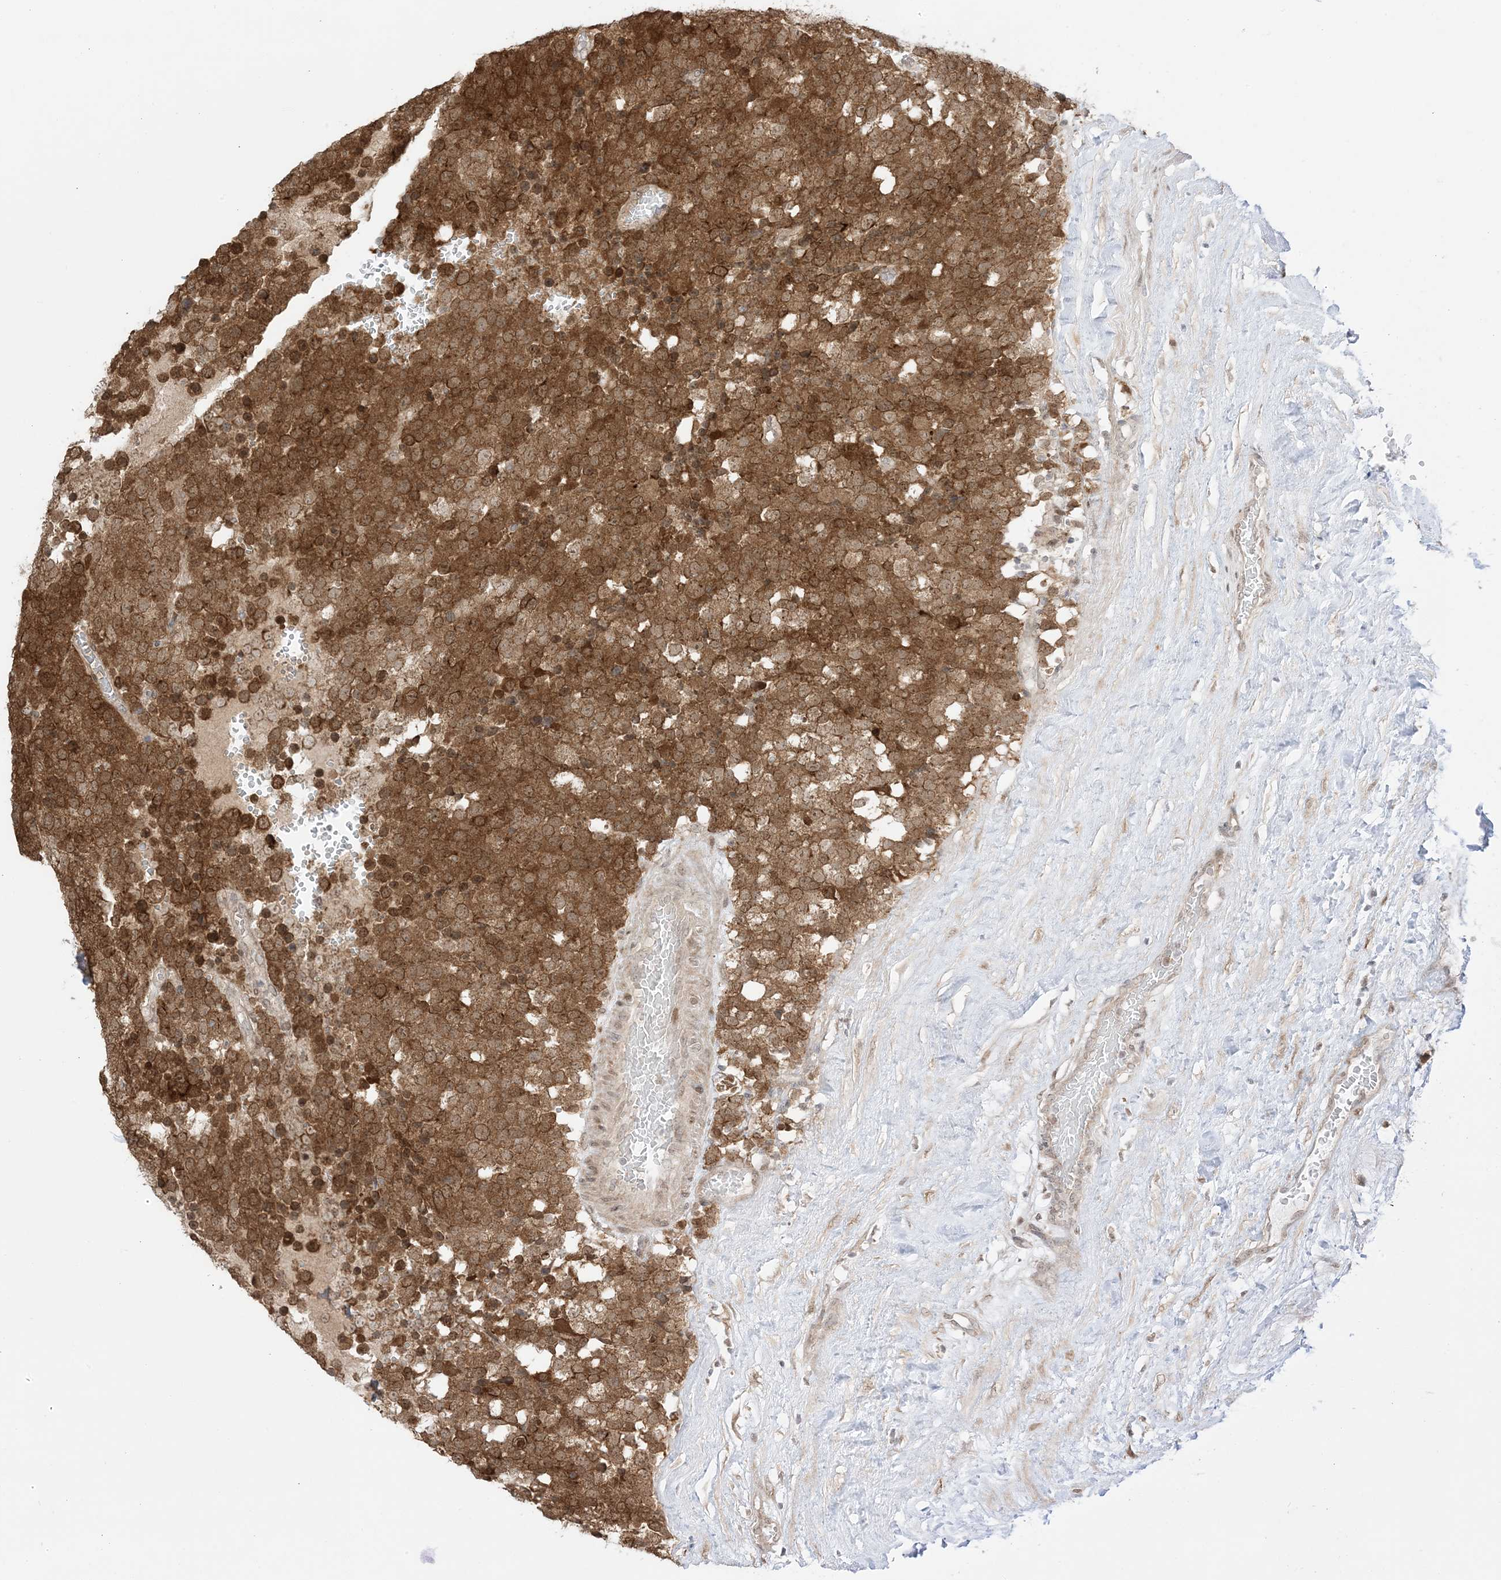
{"staining": {"intensity": "strong", "quantity": ">75%", "location": "cytoplasmic/membranous,nuclear"}, "tissue": "testis cancer", "cell_type": "Tumor cells", "image_type": "cancer", "snomed": [{"axis": "morphology", "description": "Seminoma, NOS"}, {"axis": "topography", "description": "Testis"}], "caption": "The image exhibits immunohistochemical staining of testis cancer. There is strong cytoplasmic/membranous and nuclear staining is appreciated in approximately >75% of tumor cells.", "gene": "UBE2E2", "patient": {"sex": "male", "age": 71}}